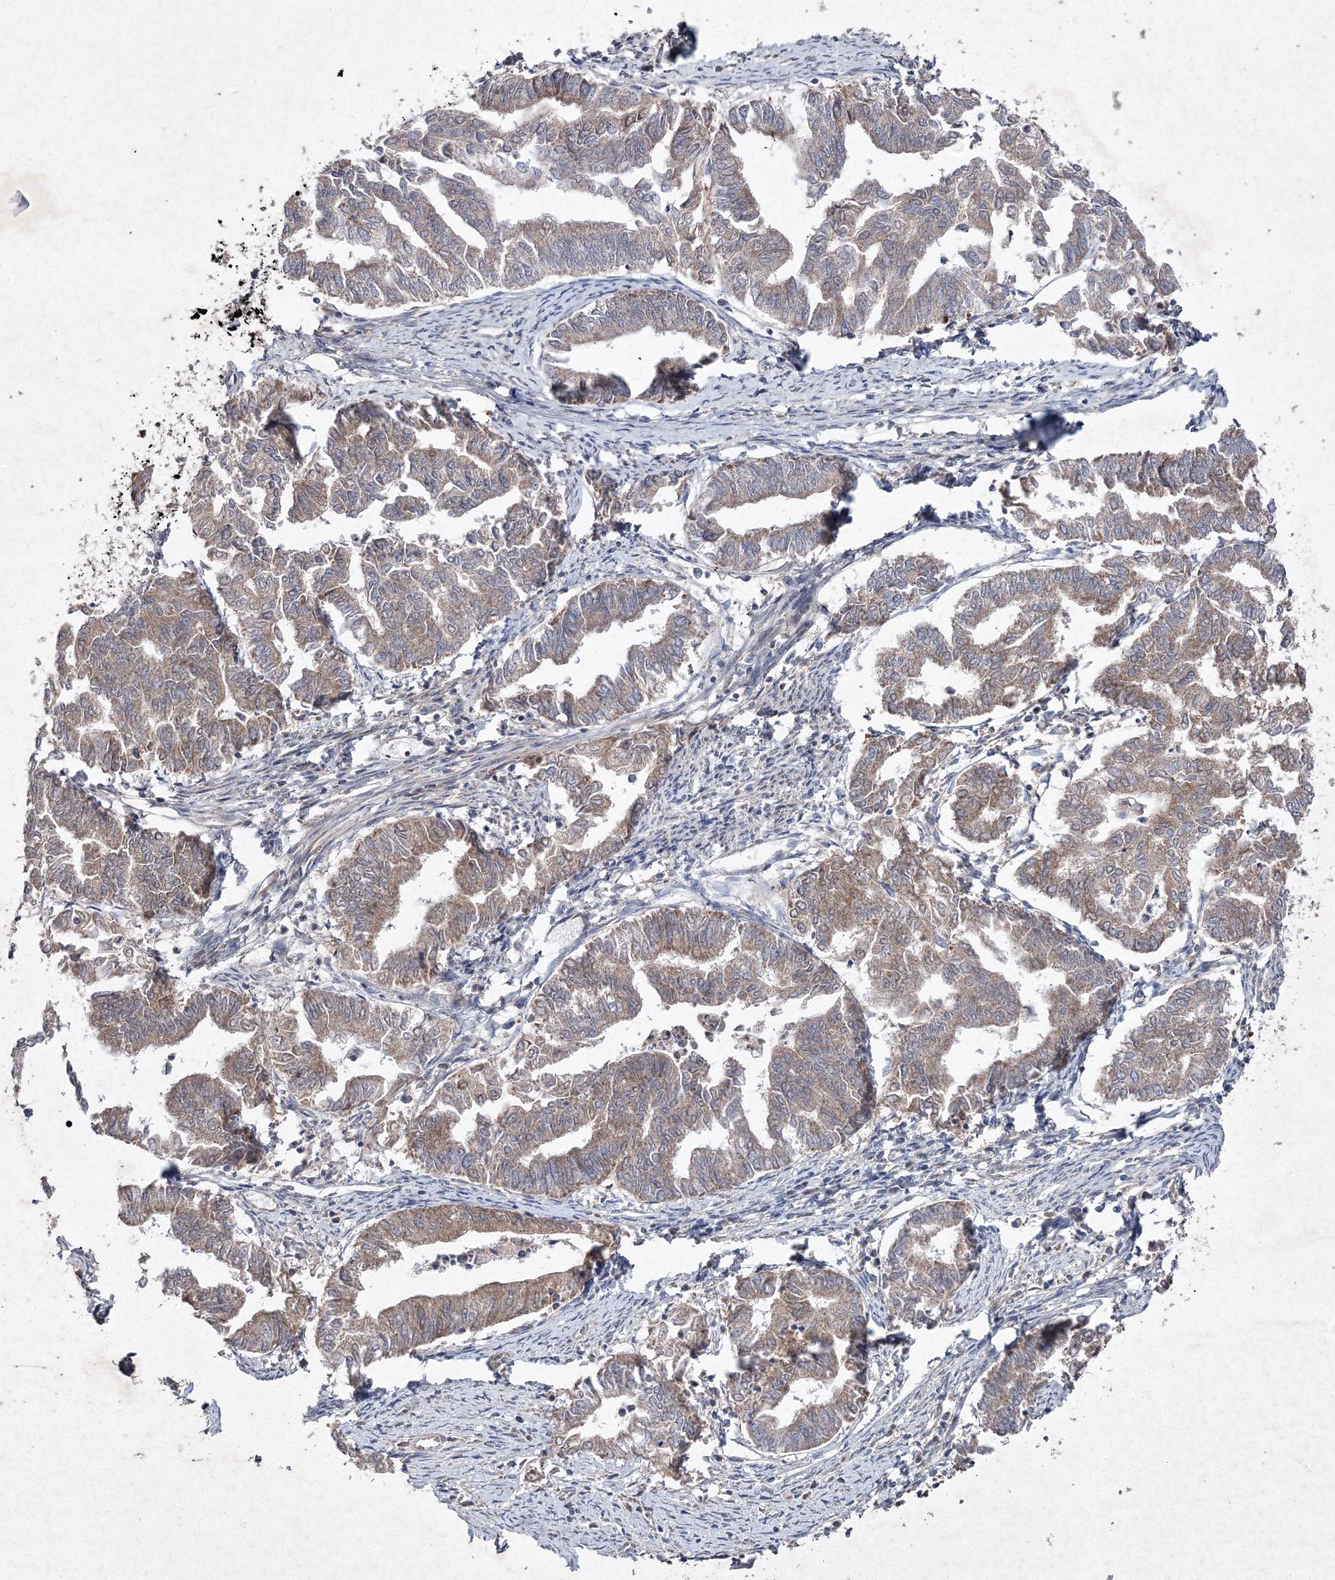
{"staining": {"intensity": "moderate", "quantity": ">75%", "location": "cytoplasmic/membranous"}, "tissue": "endometrial cancer", "cell_type": "Tumor cells", "image_type": "cancer", "snomed": [{"axis": "morphology", "description": "Adenocarcinoma, NOS"}, {"axis": "topography", "description": "Endometrium"}], "caption": "Moderate cytoplasmic/membranous positivity for a protein is present in about >75% of tumor cells of endometrial cancer using IHC.", "gene": "GFM1", "patient": {"sex": "female", "age": 79}}